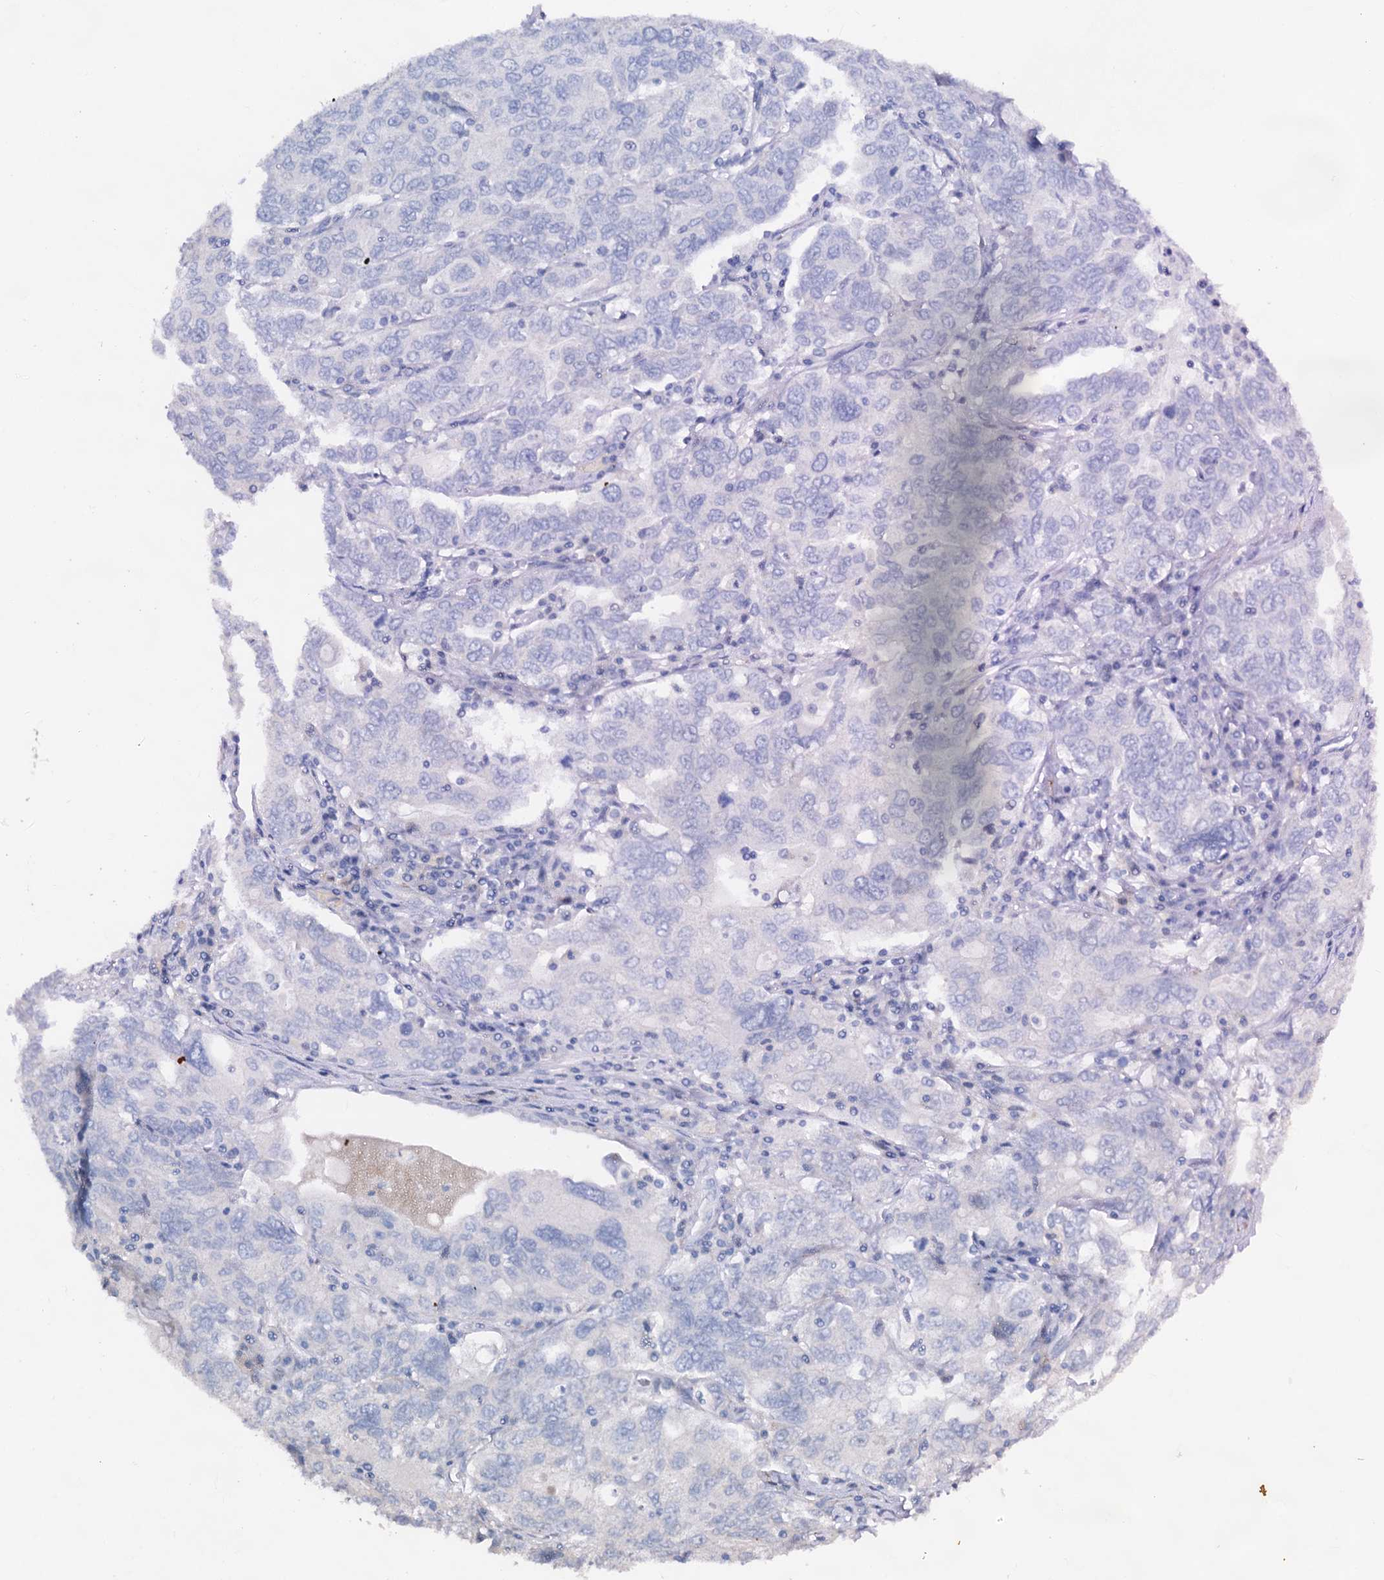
{"staining": {"intensity": "negative", "quantity": "none", "location": "none"}, "tissue": "ovarian cancer", "cell_type": "Tumor cells", "image_type": "cancer", "snomed": [{"axis": "morphology", "description": "Carcinoma, endometroid"}, {"axis": "topography", "description": "Ovary"}], "caption": "Human ovarian endometroid carcinoma stained for a protein using immunohistochemistry displays no expression in tumor cells.", "gene": "PTGES3", "patient": {"sex": "female", "age": 62}}